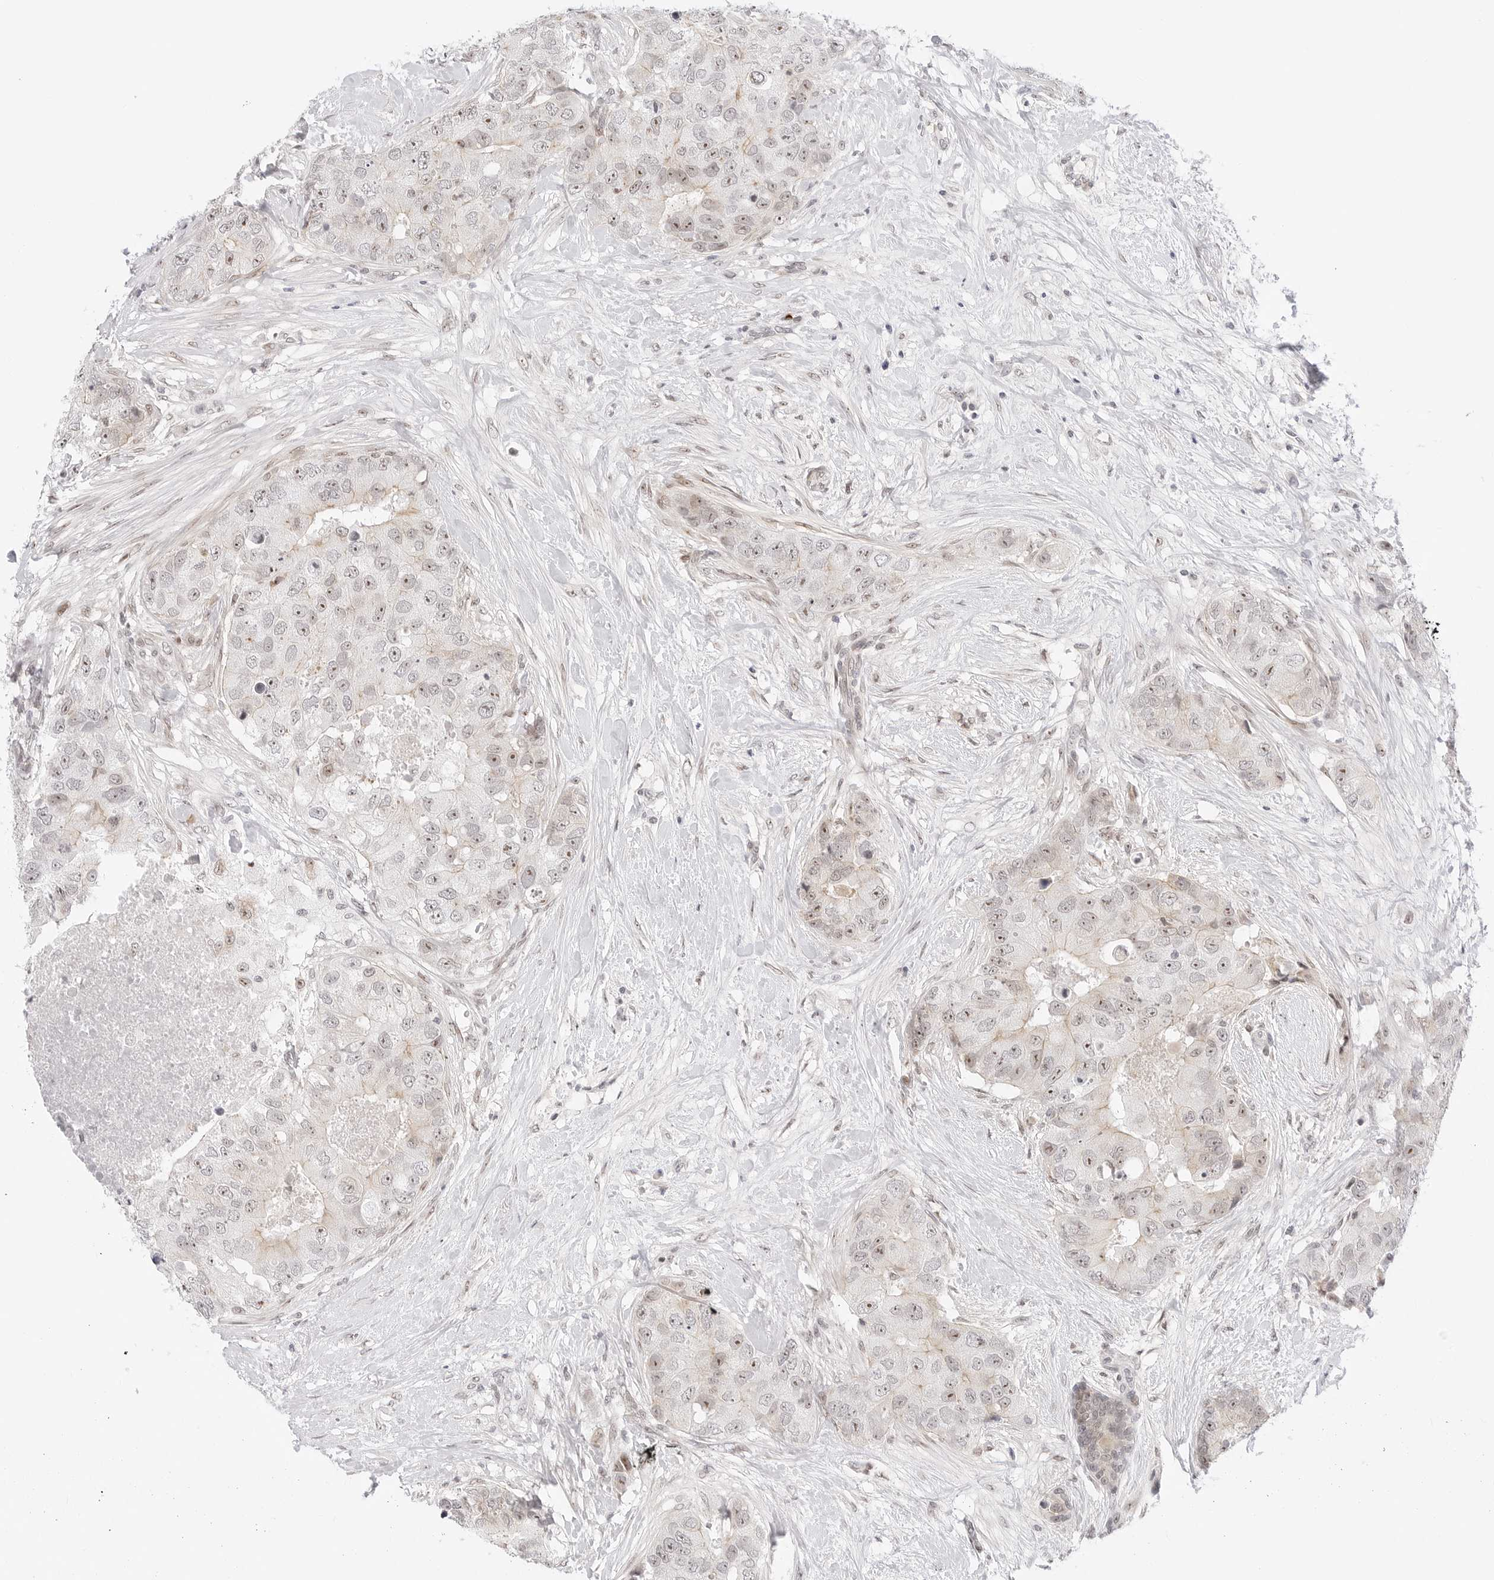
{"staining": {"intensity": "moderate", "quantity": ">75%", "location": "nuclear"}, "tissue": "breast cancer", "cell_type": "Tumor cells", "image_type": "cancer", "snomed": [{"axis": "morphology", "description": "Duct carcinoma"}, {"axis": "topography", "description": "Breast"}], "caption": "Immunohistochemical staining of infiltrating ductal carcinoma (breast) displays medium levels of moderate nuclear protein staining in about >75% of tumor cells.", "gene": "HIPK3", "patient": {"sex": "female", "age": 62}}